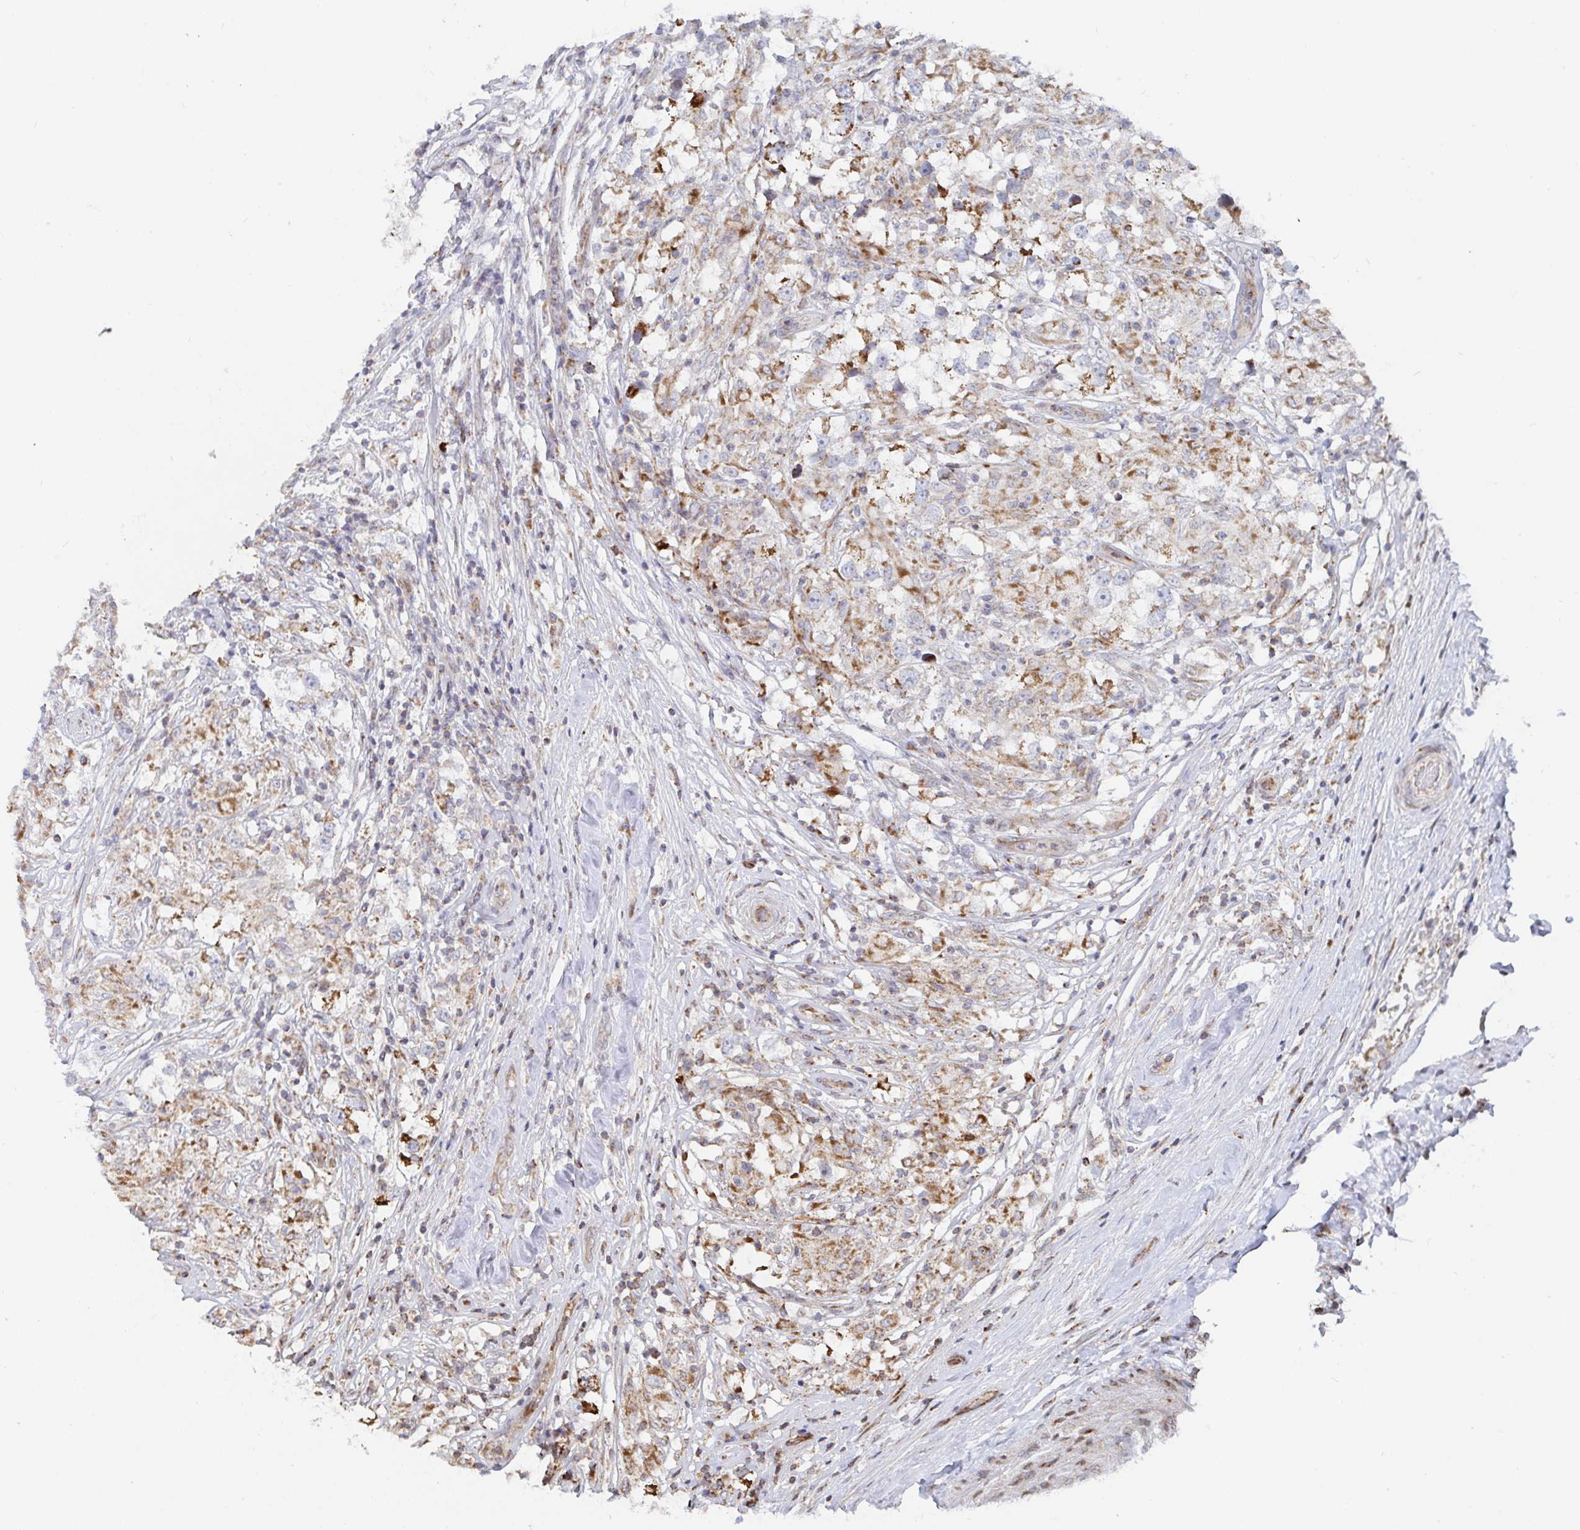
{"staining": {"intensity": "moderate", "quantity": ">75%", "location": "cytoplasmic/membranous"}, "tissue": "testis cancer", "cell_type": "Tumor cells", "image_type": "cancer", "snomed": [{"axis": "morphology", "description": "Seminoma, NOS"}, {"axis": "topography", "description": "Testis"}], "caption": "Seminoma (testis) was stained to show a protein in brown. There is medium levels of moderate cytoplasmic/membranous positivity in about >75% of tumor cells.", "gene": "STARD8", "patient": {"sex": "male", "age": 46}}